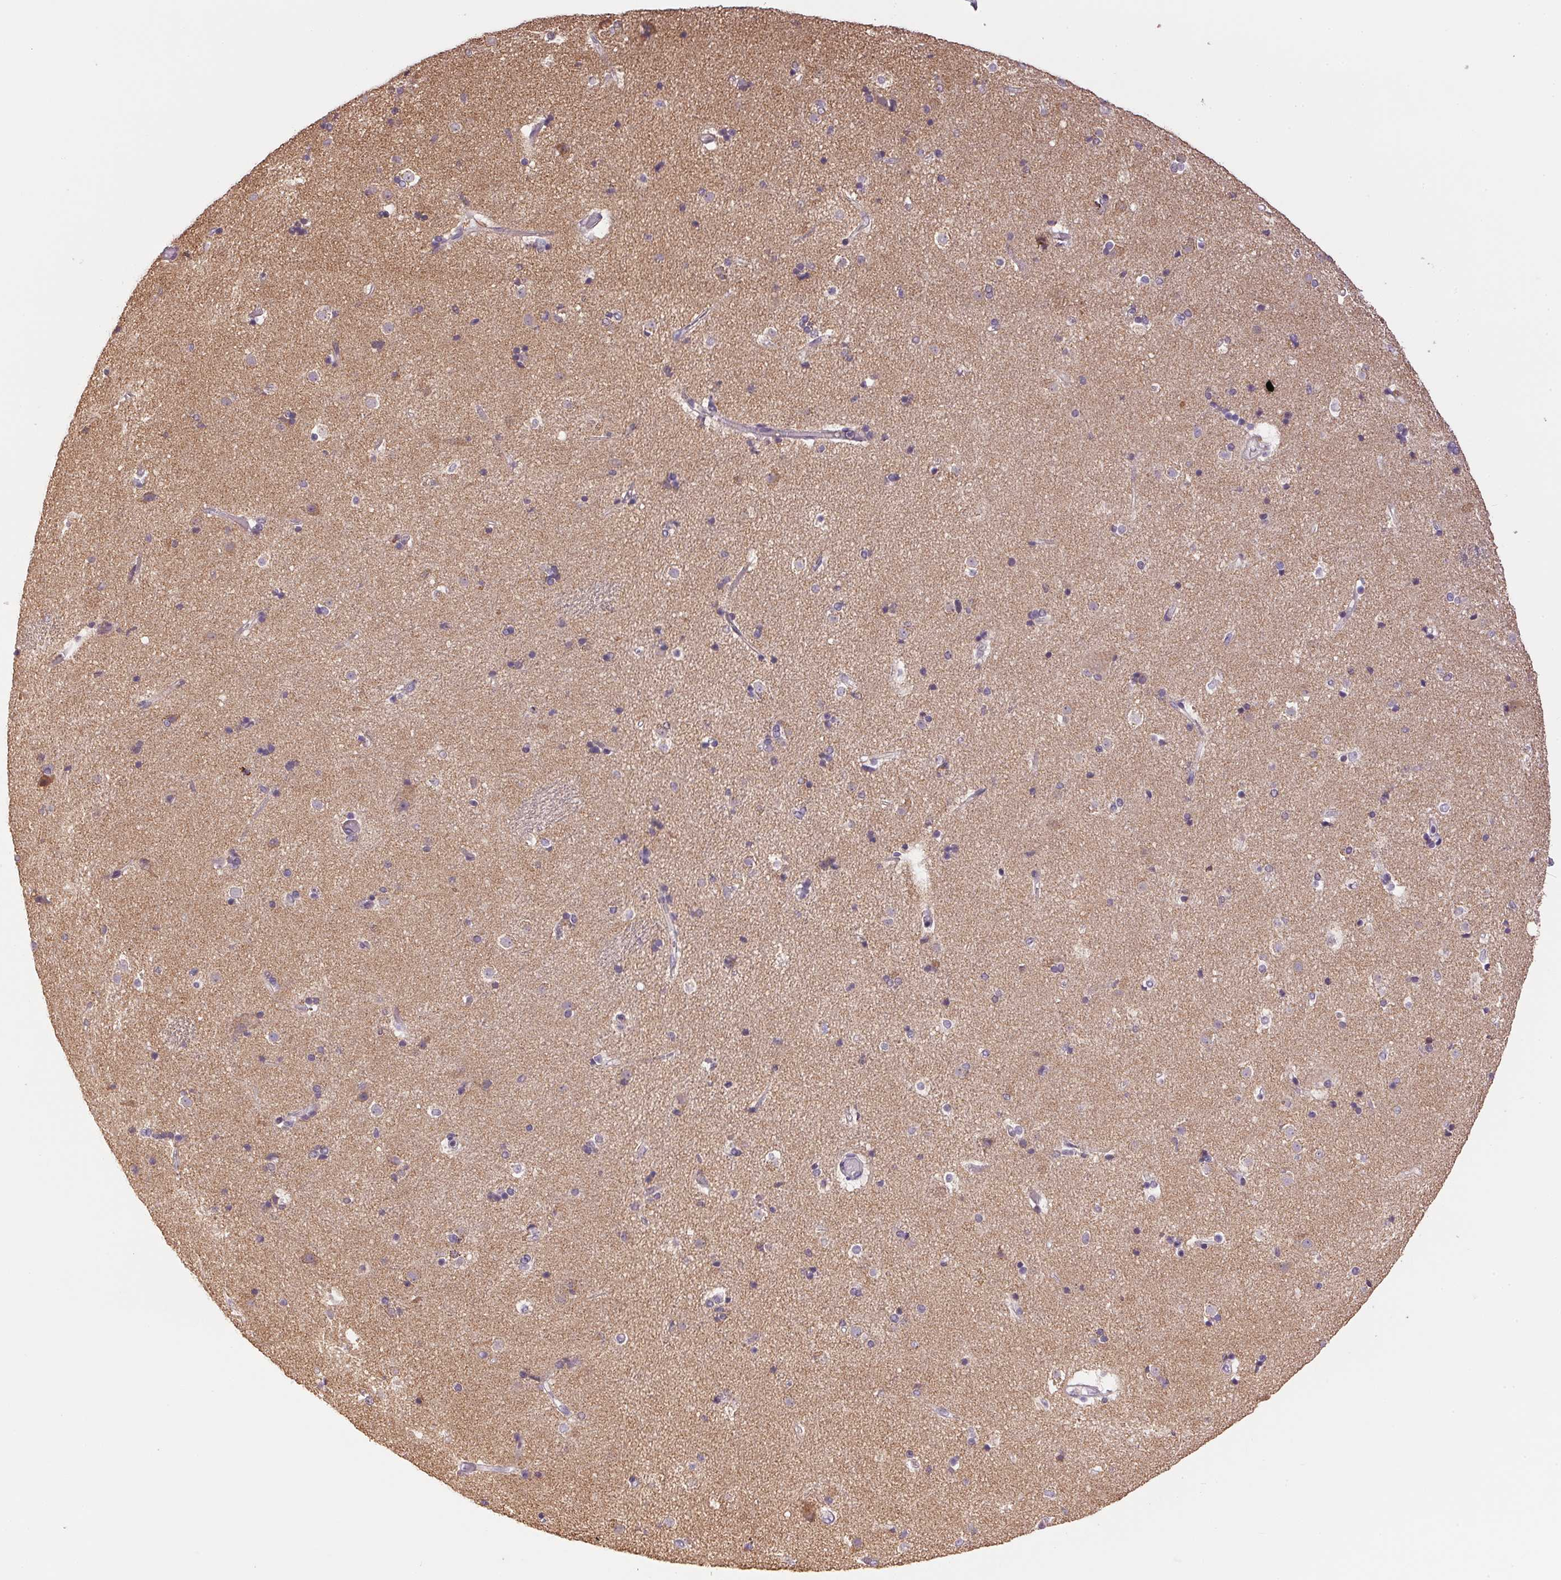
{"staining": {"intensity": "negative", "quantity": "none", "location": "none"}, "tissue": "caudate", "cell_type": "Glial cells", "image_type": "normal", "snomed": [{"axis": "morphology", "description": "Normal tissue, NOS"}, {"axis": "topography", "description": "Lateral ventricle wall"}], "caption": "Glial cells show no significant protein staining in normal caudate.", "gene": "SC5D", "patient": {"sex": "female", "age": 71}}